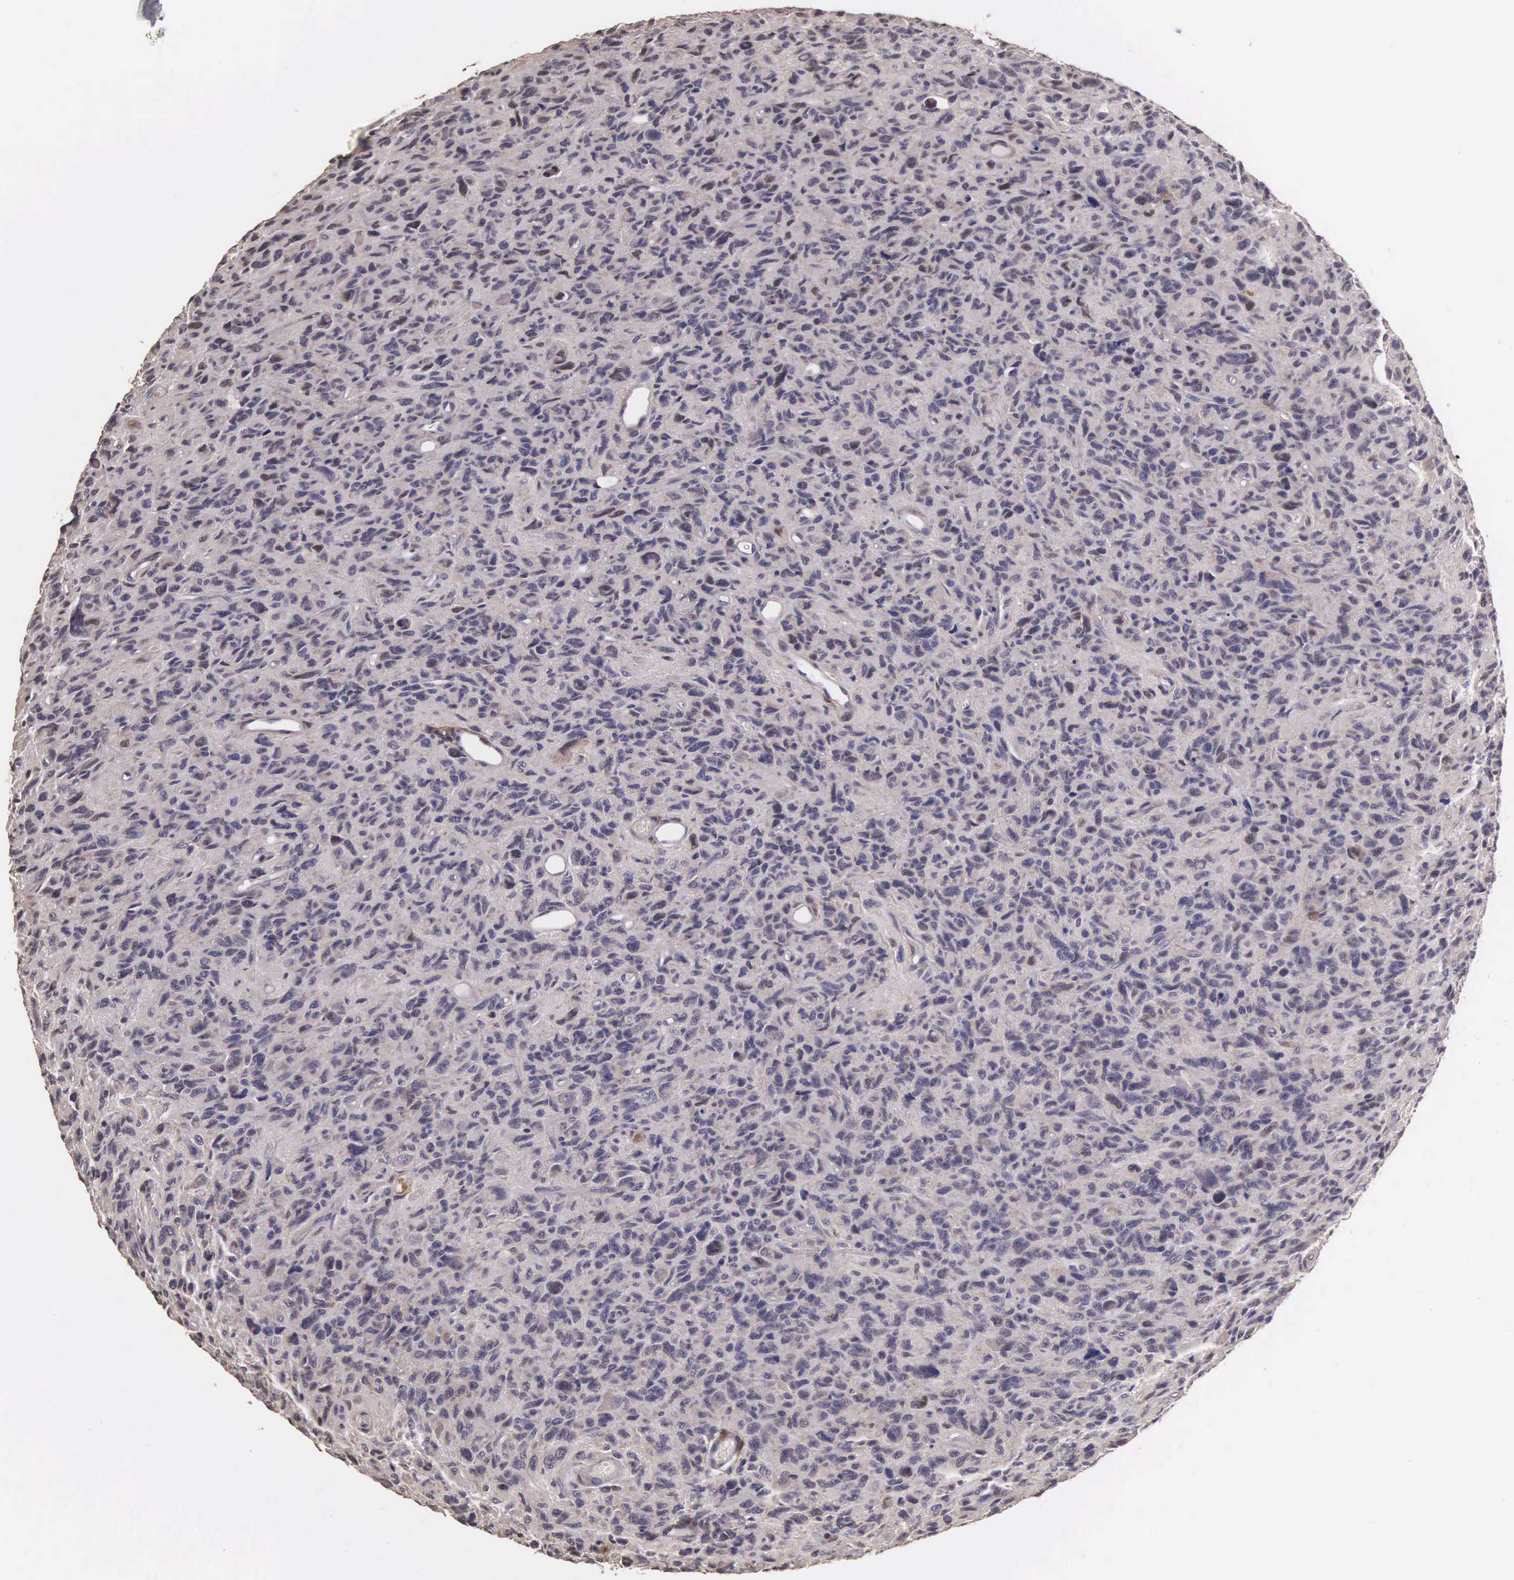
{"staining": {"intensity": "weak", "quantity": "25%-75%", "location": "cytoplasmic/membranous,nuclear"}, "tissue": "glioma", "cell_type": "Tumor cells", "image_type": "cancer", "snomed": [{"axis": "morphology", "description": "Glioma, malignant, High grade"}, {"axis": "topography", "description": "Brain"}], "caption": "This is a photomicrograph of immunohistochemistry (IHC) staining of glioma, which shows weak expression in the cytoplasmic/membranous and nuclear of tumor cells.", "gene": "CDC45", "patient": {"sex": "female", "age": 60}}